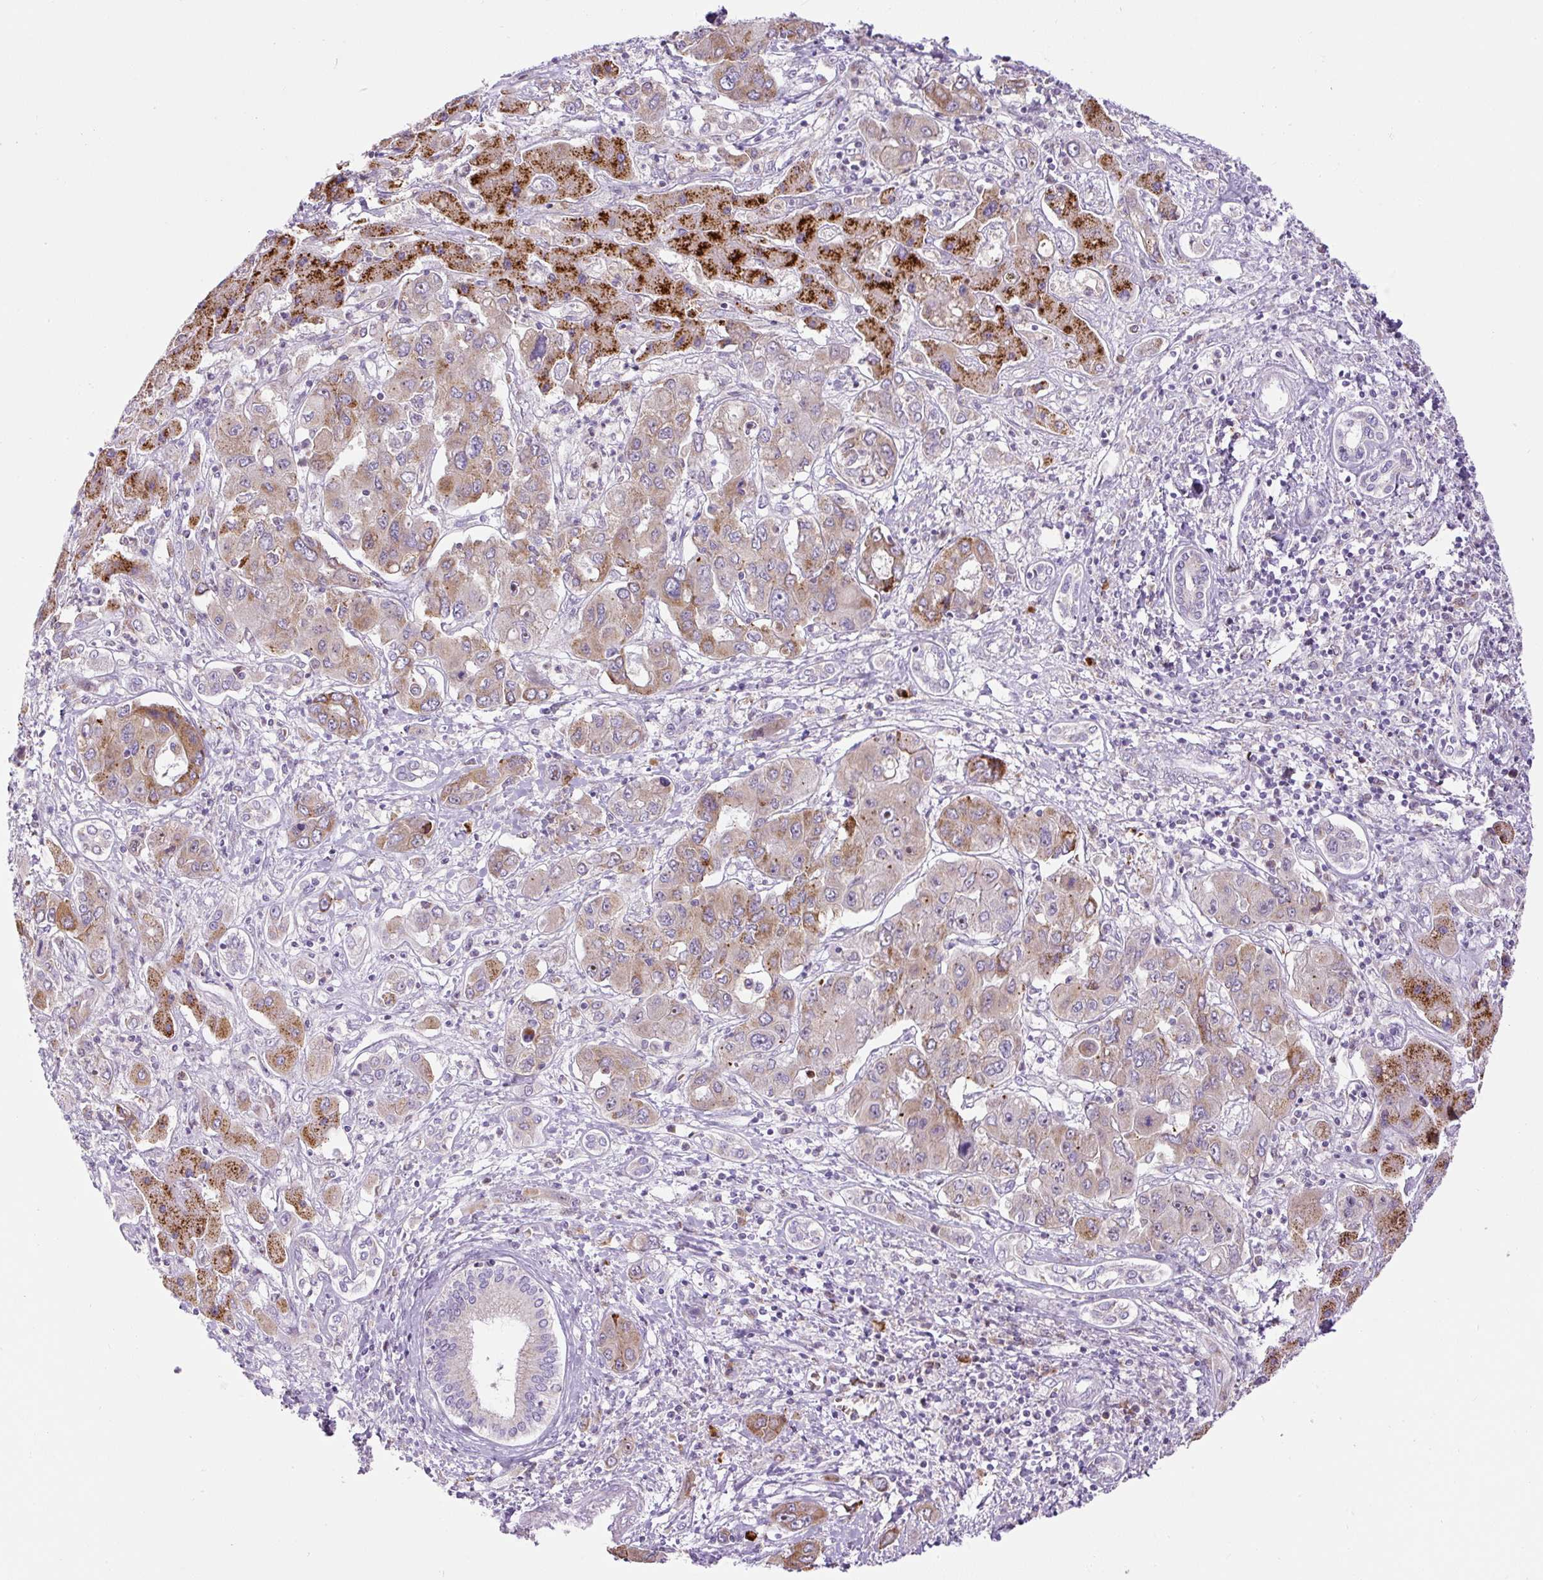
{"staining": {"intensity": "moderate", "quantity": ">75%", "location": "cytoplasmic/membranous"}, "tissue": "liver cancer", "cell_type": "Tumor cells", "image_type": "cancer", "snomed": [{"axis": "morphology", "description": "Cholangiocarcinoma"}, {"axis": "topography", "description": "Liver"}], "caption": "Brown immunohistochemical staining in human cholangiocarcinoma (liver) displays moderate cytoplasmic/membranous staining in about >75% of tumor cells.", "gene": "ZNF596", "patient": {"sex": "male", "age": 67}}